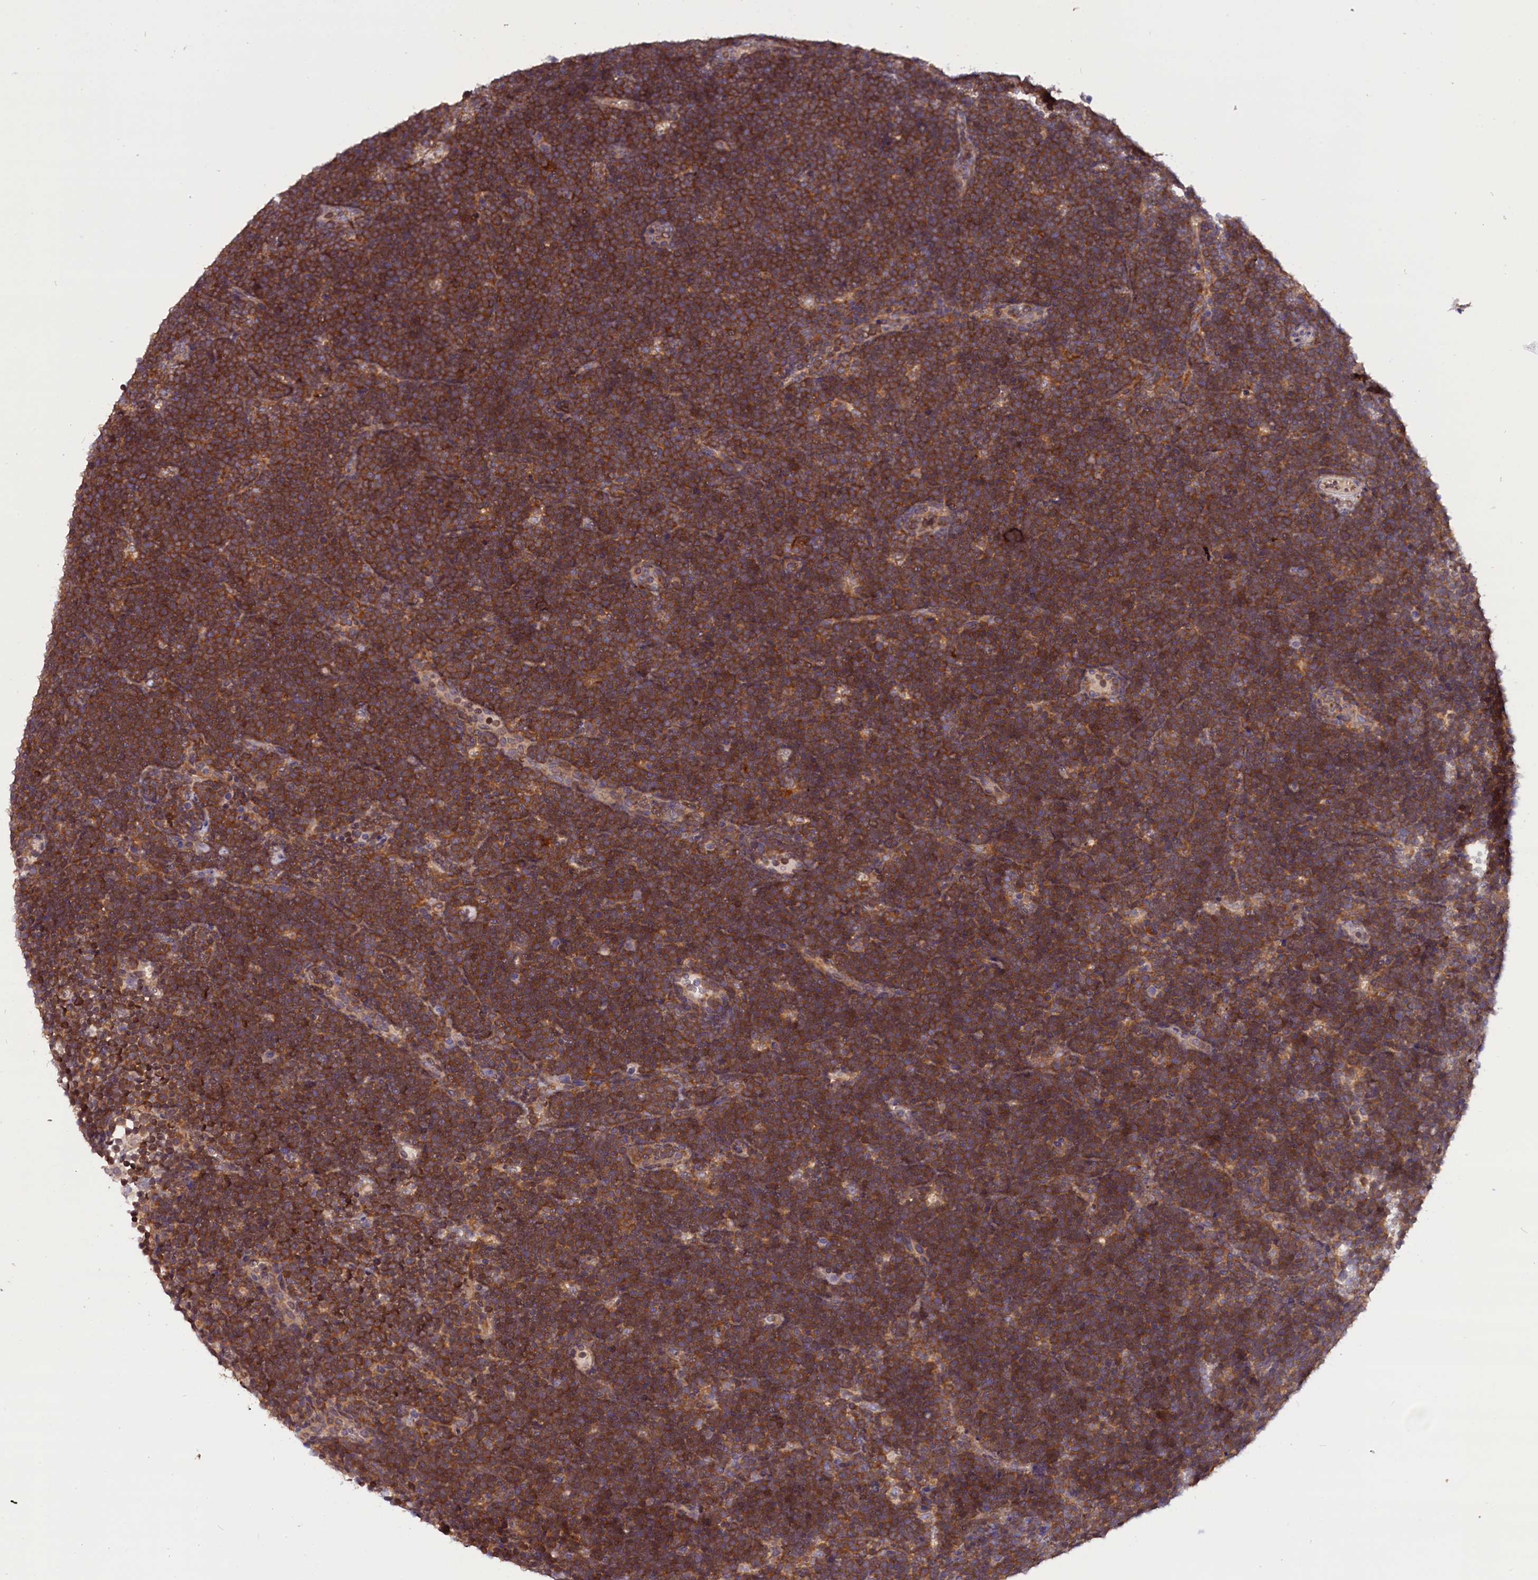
{"staining": {"intensity": "moderate", "quantity": ">75%", "location": "cytoplasmic/membranous"}, "tissue": "lymphoma", "cell_type": "Tumor cells", "image_type": "cancer", "snomed": [{"axis": "morphology", "description": "Malignant lymphoma, non-Hodgkin's type, High grade"}, {"axis": "topography", "description": "Lymph node"}], "caption": "DAB (3,3'-diaminobenzidine) immunohistochemical staining of human high-grade malignant lymphoma, non-Hodgkin's type reveals moderate cytoplasmic/membranous protein staining in approximately >75% of tumor cells.", "gene": "TBCB", "patient": {"sex": "male", "age": 13}}